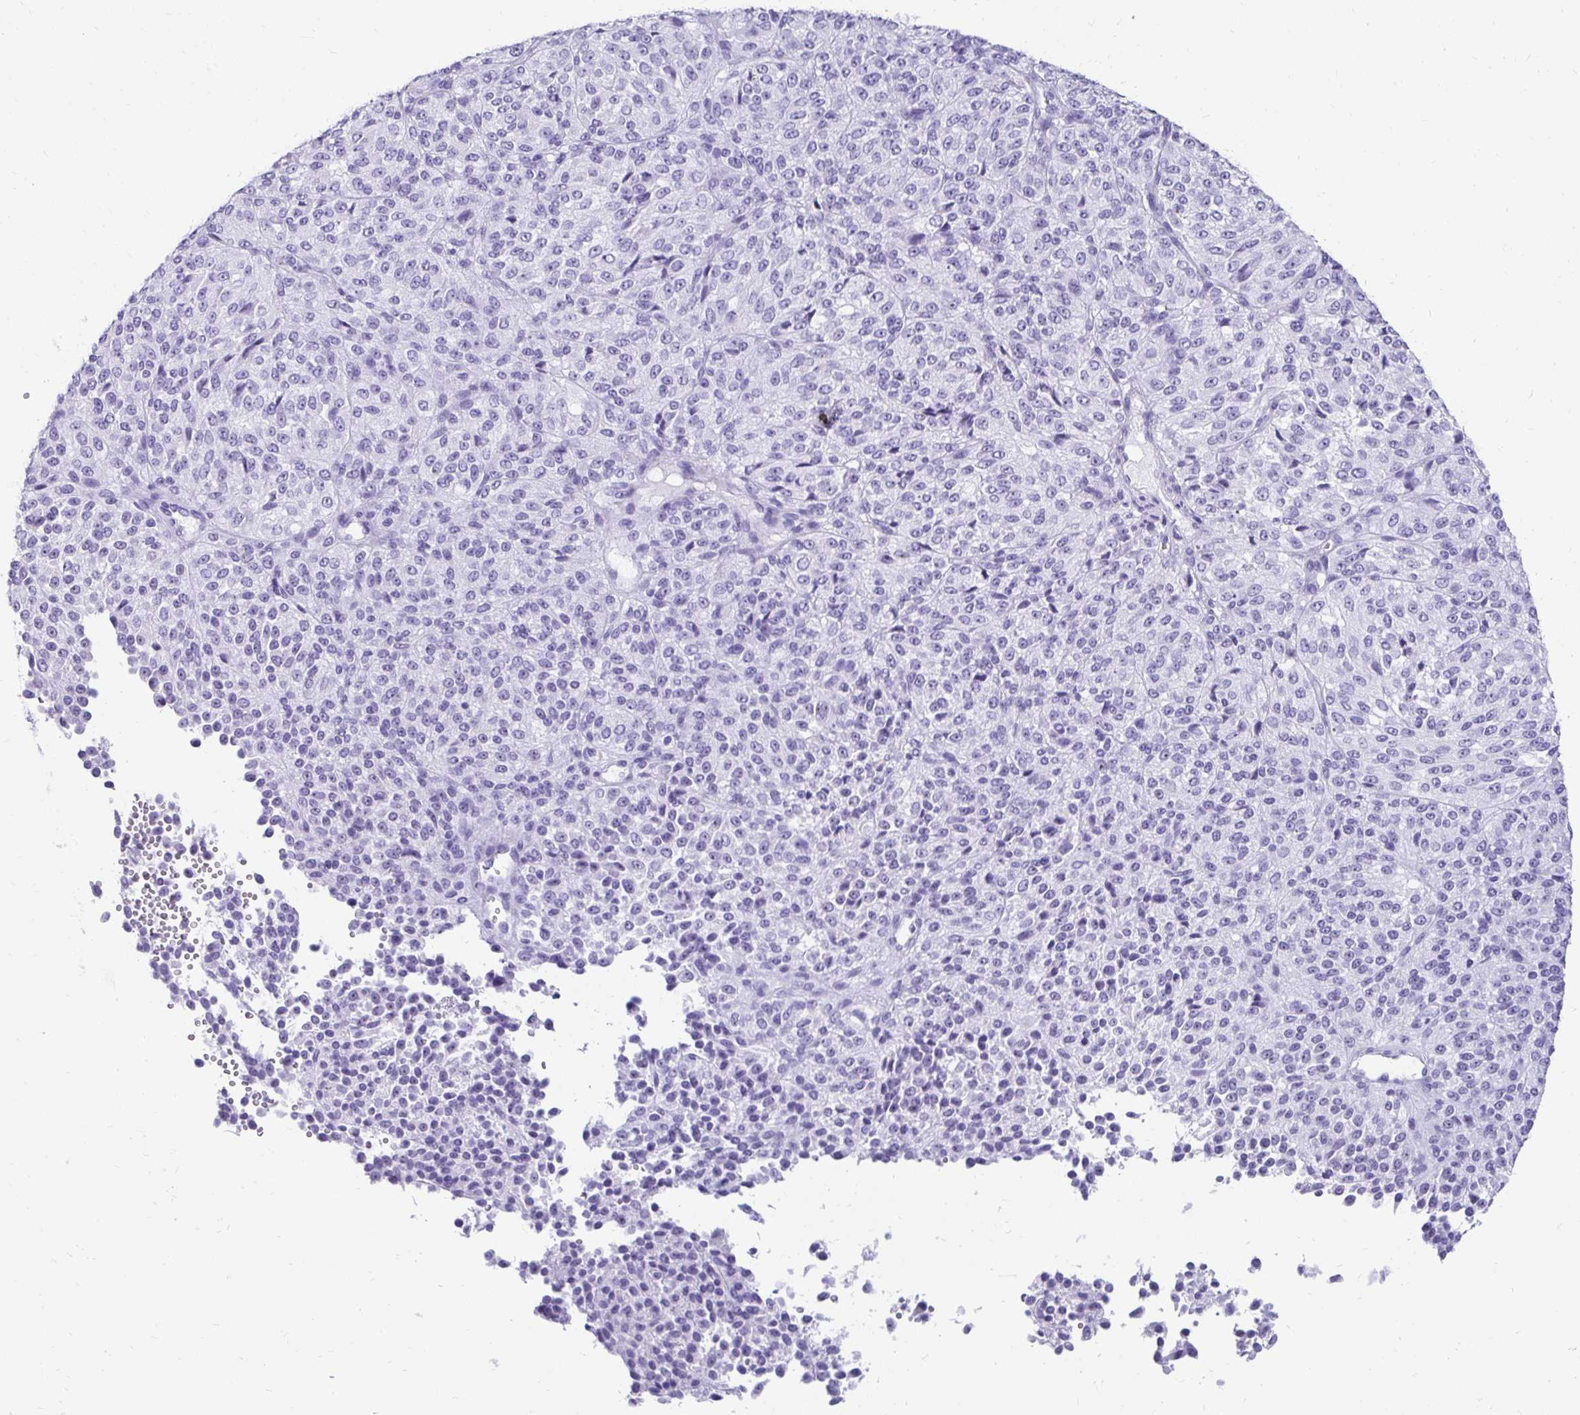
{"staining": {"intensity": "negative", "quantity": "none", "location": "none"}, "tissue": "melanoma", "cell_type": "Tumor cells", "image_type": "cancer", "snomed": [{"axis": "morphology", "description": "Malignant melanoma, Metastatic site"}, {"axis": "topography", "description": "Brain"}], "caption": "Immunohistochemical staining of malignant melanoma (metastatic site) displays no significant staining in tumor cells.", "gene": "CST6", "patient": {"sex": "female", "age": 56}}